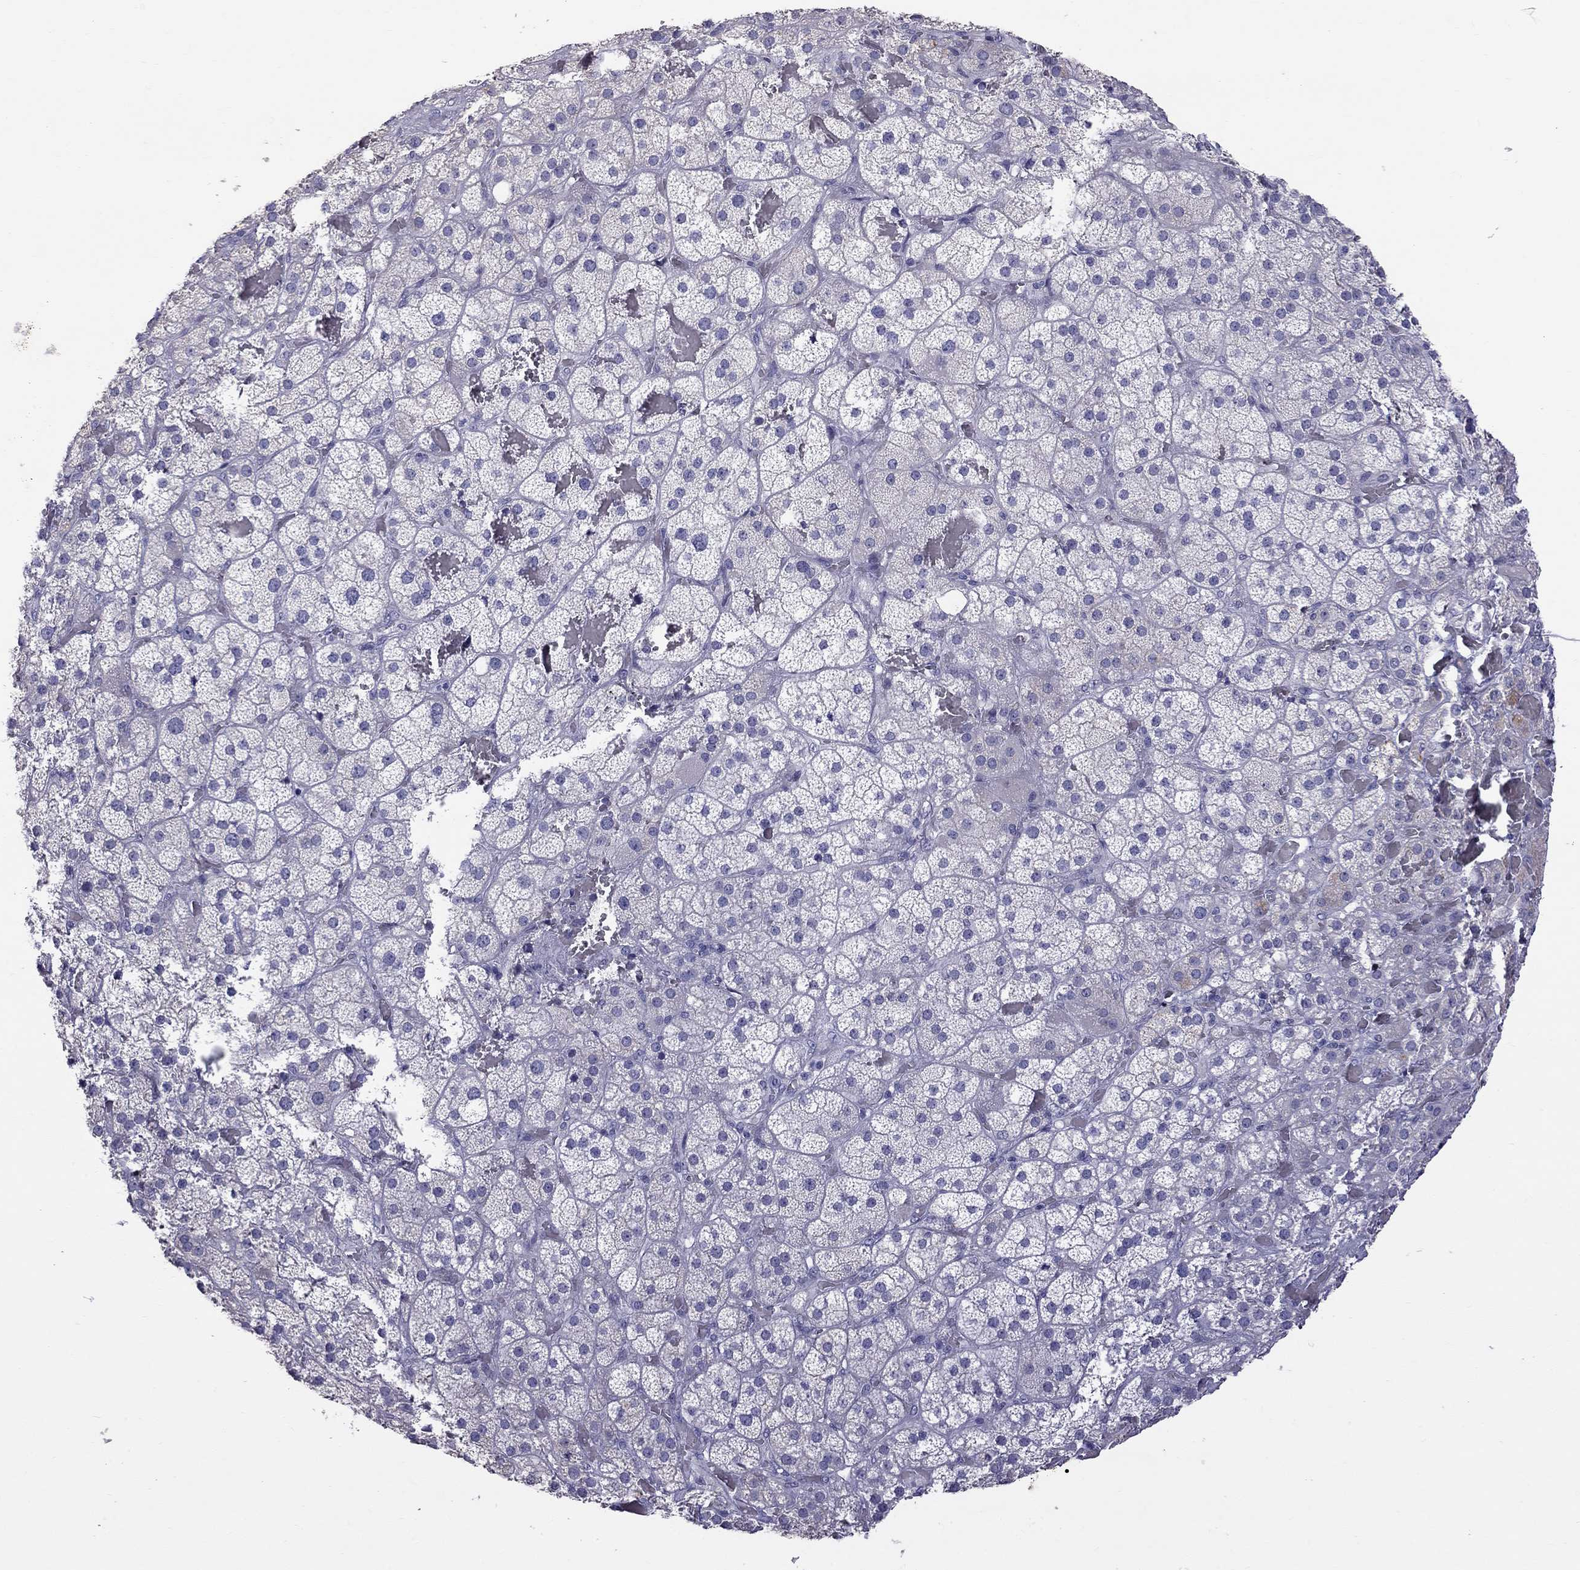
{"staining": {"intensity": "moderate", "quantity": "<25%", "location": "cytoplasmic/membranous"}, "tissue": "adrenal gland", "cell_type": "Glandular cells", "image_type": "normal", "snomed": [{"axis": "morphology", "description": "Normal tissue, NOS"}, {"axis": "topography", "description": "Adrenal gland"}], "caption": "Immunohistochemical staining of normal adrenal gland demonstrates <25% levels of moderate cytoplasmic/membranous protein positivity in about <25% of glandular cells. (IHC, brightfield microscopy, high magnification).", "gene": "CFAP91", "patient": {"sex": "male", "age": 57}}